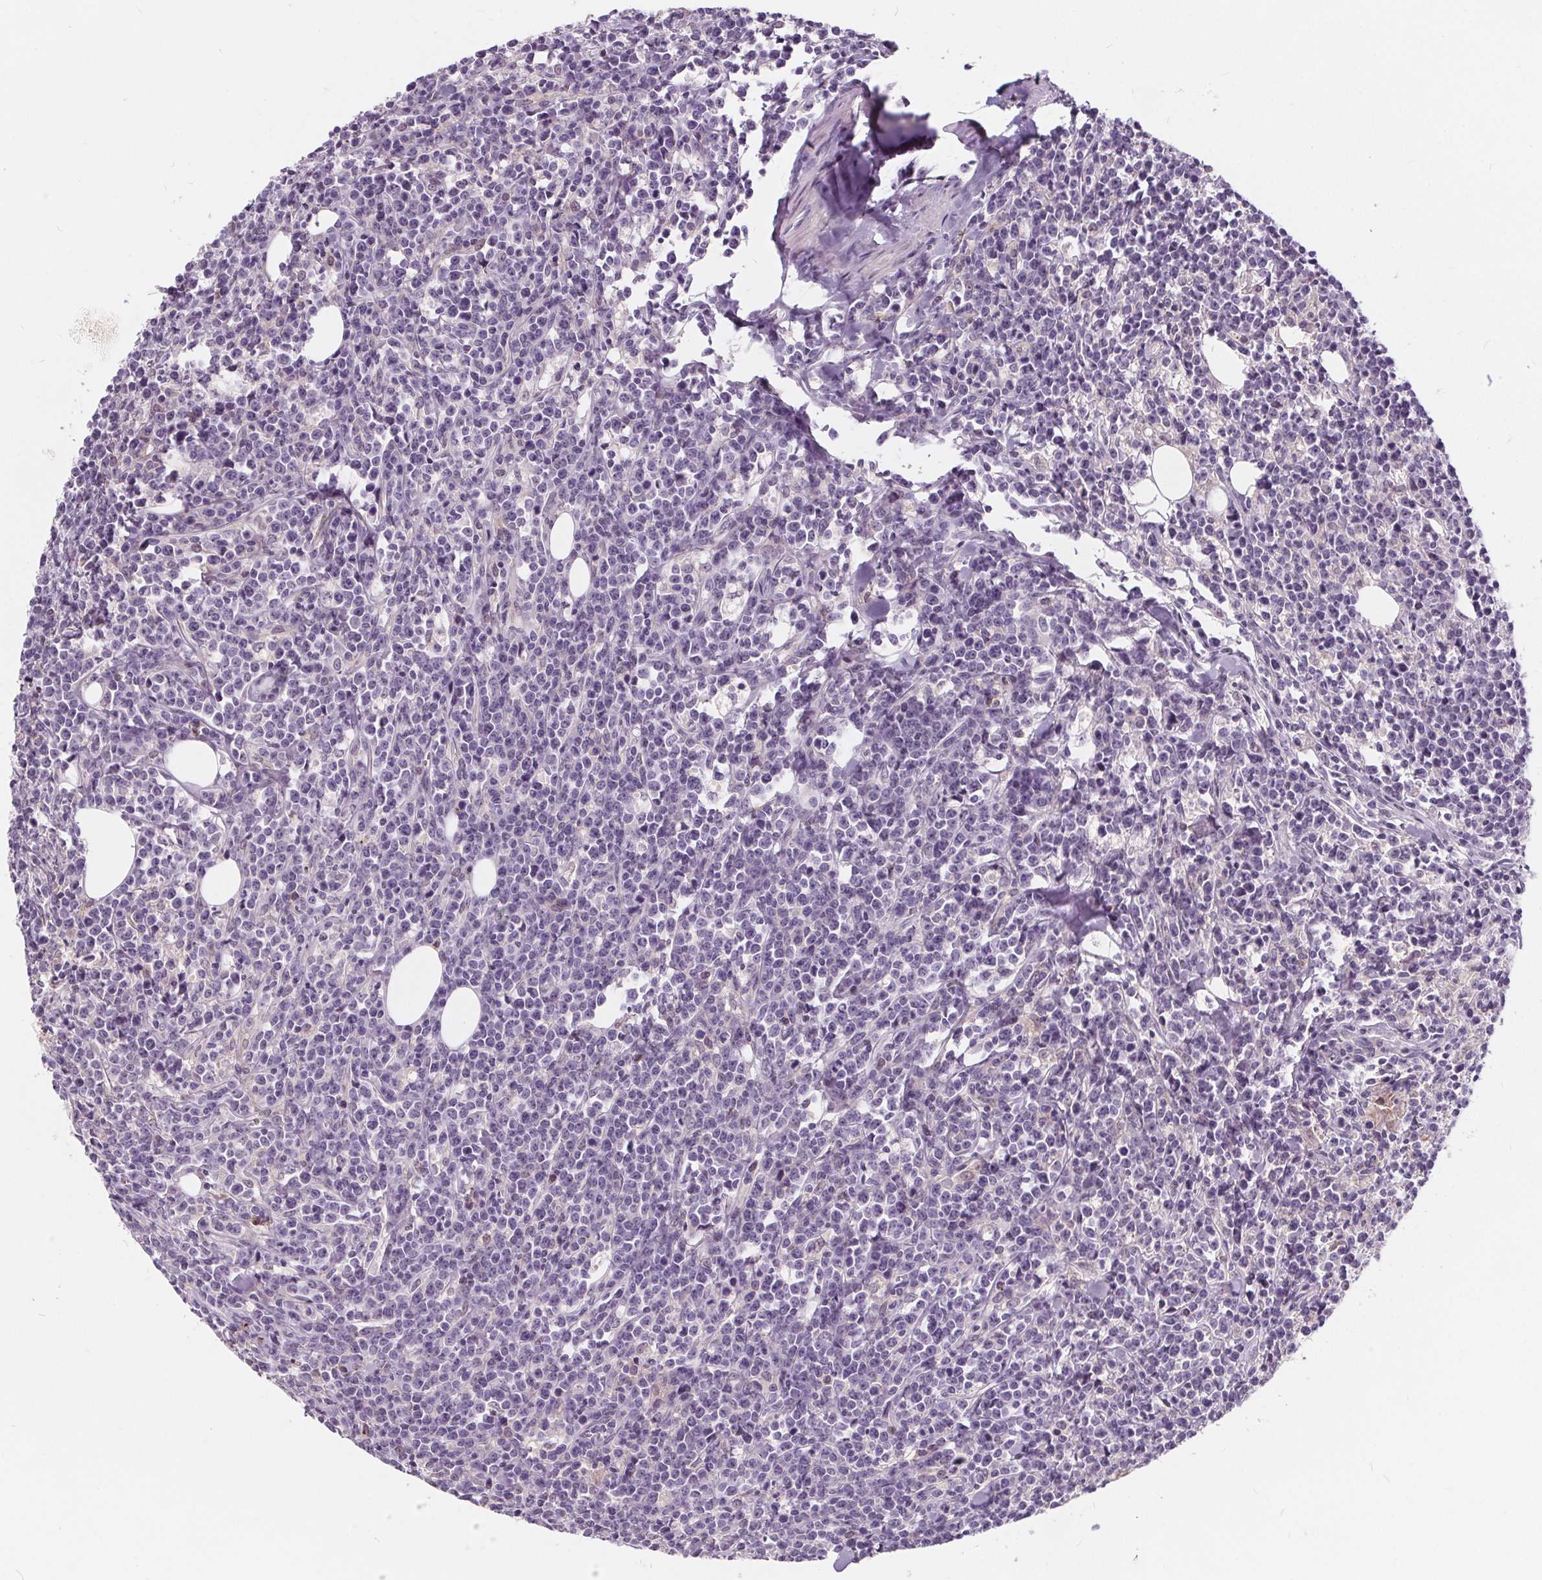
{"staining": {"intensity": "negative", "quantity": "none", "location": "none"}, "tissue": "lymphoma", "cell_type": "Tumor cells", "image_type": "cancer", "snomed": [{"axis": "morphology", "description": "Malignant lymphoma, non-Hodgkin's type, High grade"}, {"axis": "topography", "description": "Small intestine"}], "caption": "Histopathology image shows no significant protein expression in tumor cells of high-grade malignant lymphoma, non-Hodgkin's type. The staining was performed using DAB to visualize the protein expression in brown, while the nuclei were stained in blue with hematoxylin (Magnification: 20x).", "gene": "HAAO", "patient": {"sex": "female", "age": 56}}